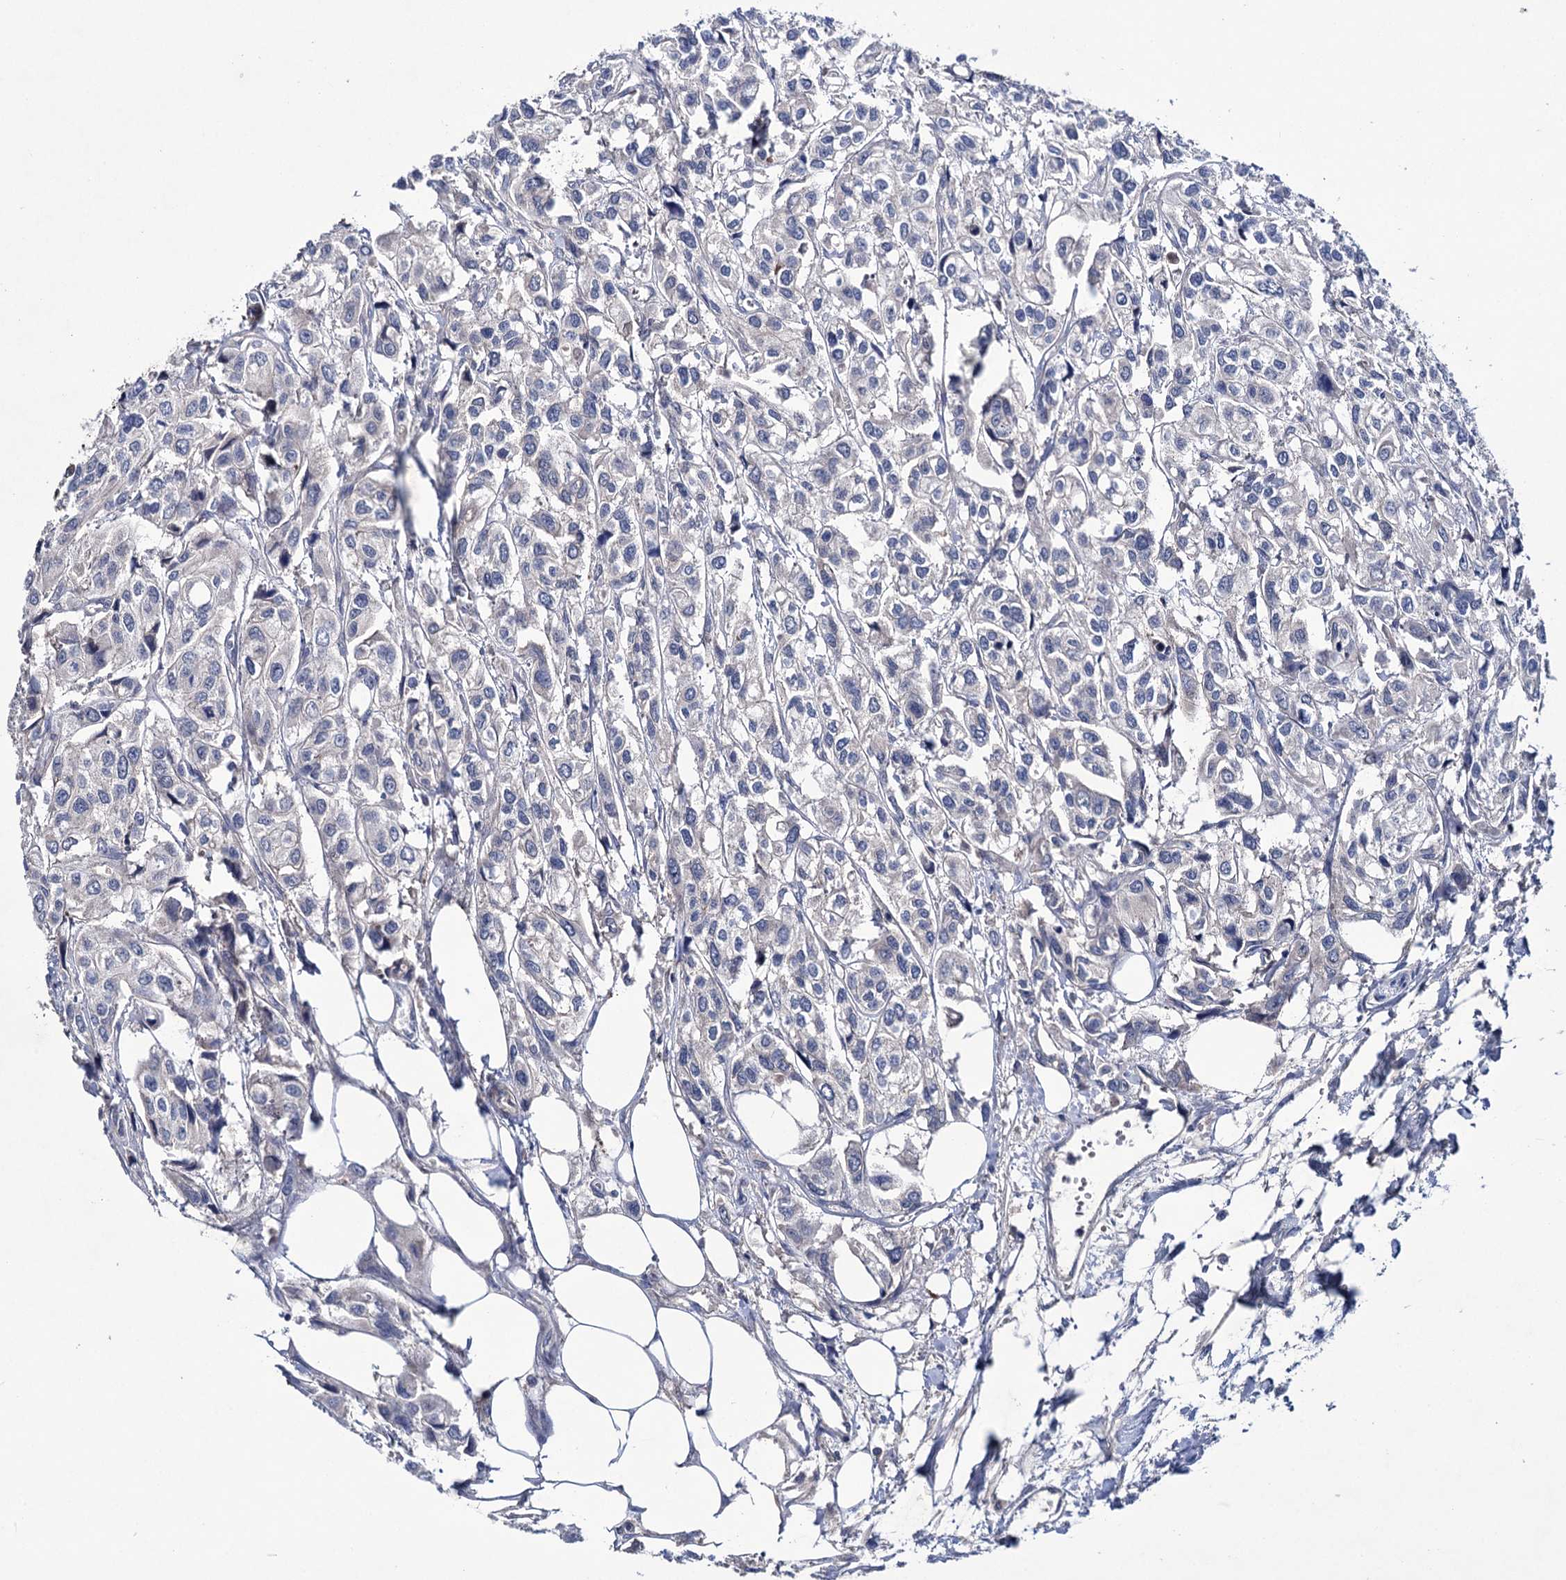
{"staining": {"intensity": "negative", "quantity": "none", "location": "none"}, "tissue": "urothelial cancer", "cell_type": "Tumor cells", "image_type": "cancer", "snomed": [{"axis": "morphology", "description": "Urothelial carcinoma, High grade"}, {"axis": "topography", "description": "Urinary bladder"}], "caption": "Immunohistochemistry histopathology image of neoplastic tissue: human high-grade urothelial carcinoma stained with DAB shows no significant protein staining in tumor cells.", "gene": "PPP1R32", "patient": {"sex": "male", "age": 67}}